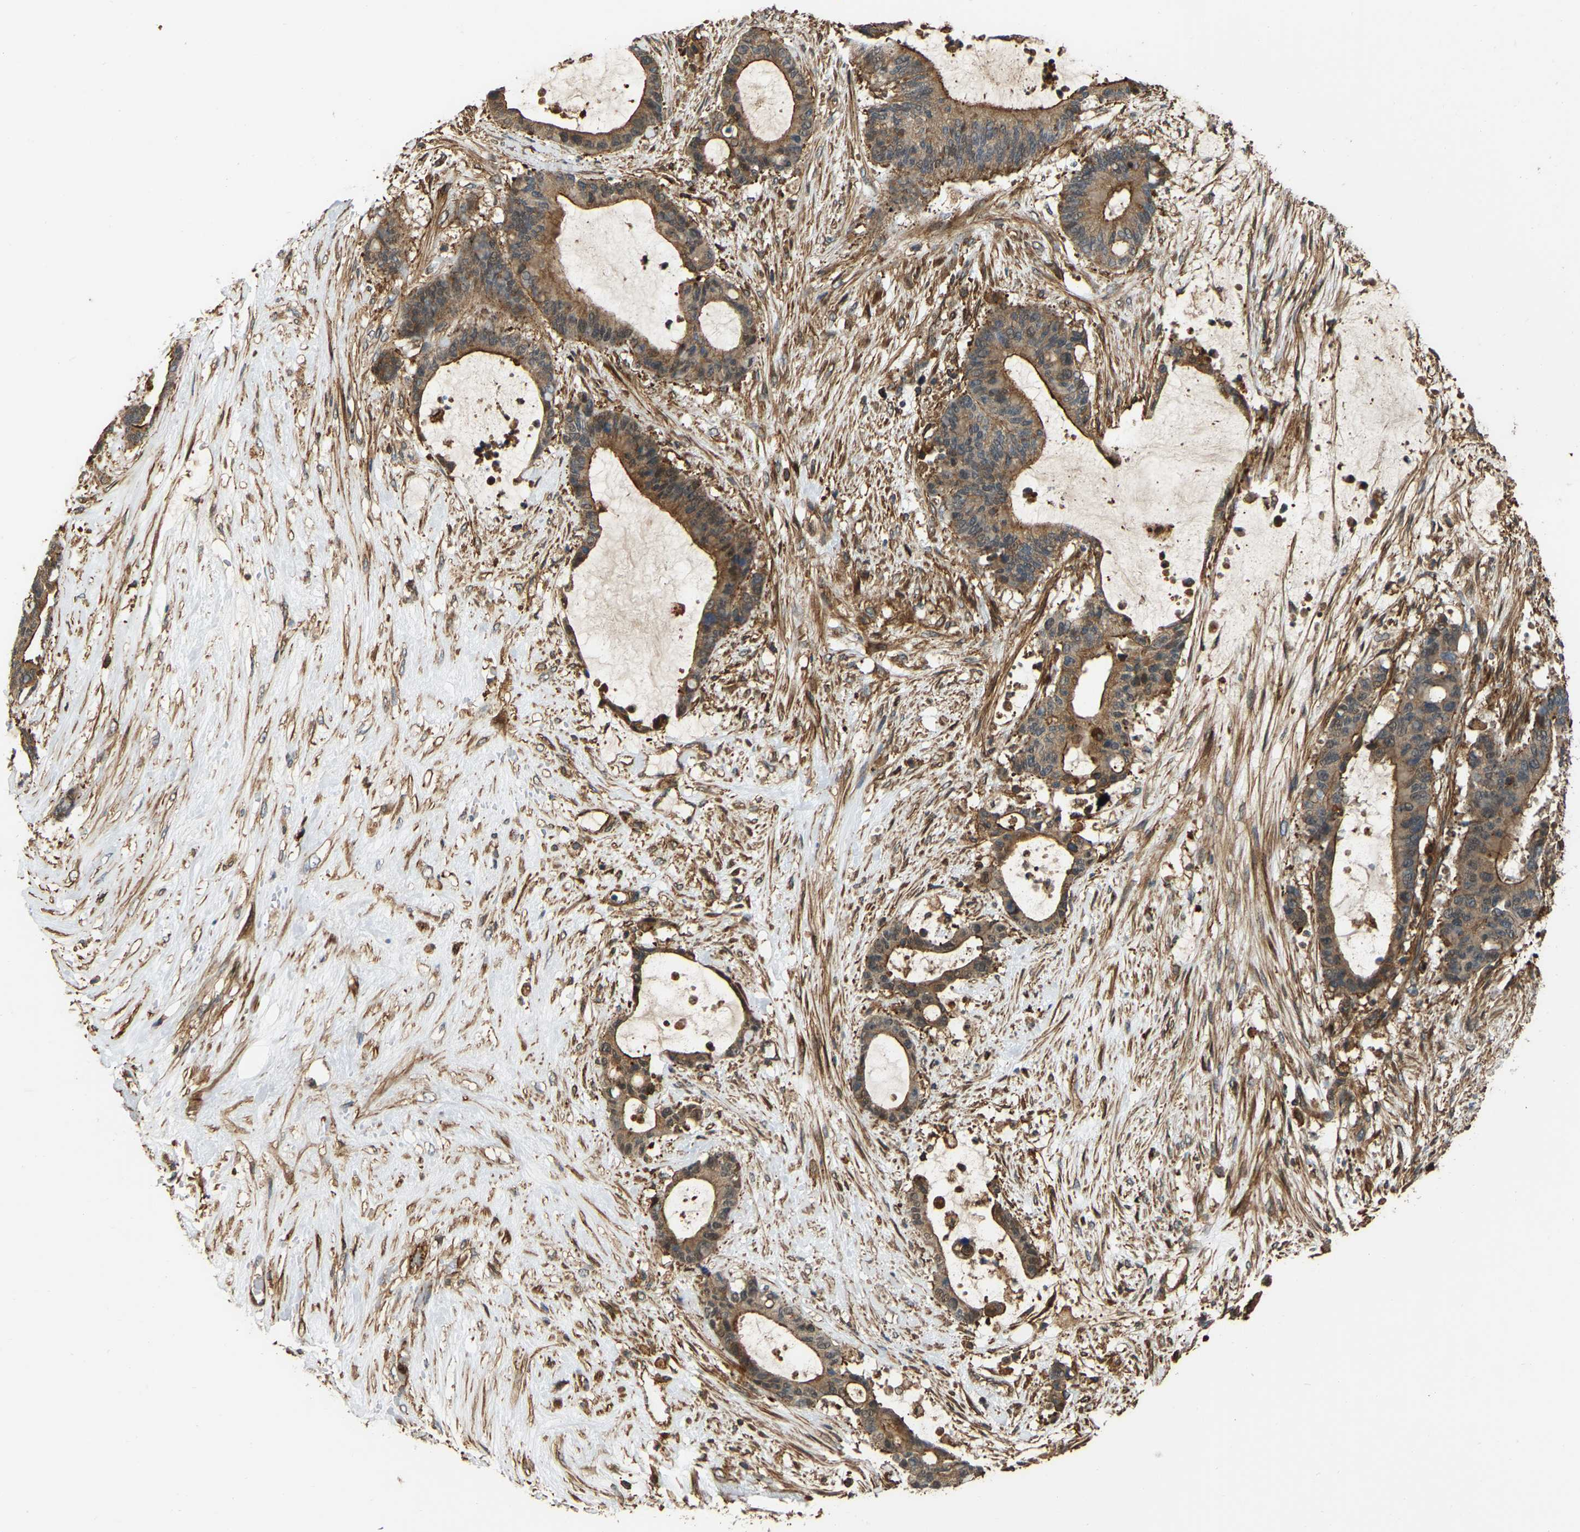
{"staining": {"intensity": "moderate", "quantity": ">75%", "location": "cytoplasmic/membranous"}, "tissue": "liver cancer", "cell_type": "Tumor cells", "image_type": "cancer", "snomed": [{"axis": "morphology", "description": "Cholangiocarcinoma"}, {"axis": "topography", "description": "Liver"}], "caption": "The immunohistochemical stain highlights moderate cytoplasmic/membranous staining in tumor cells of liver cancer (cholangiocarcinoma) tissue.", "gene": "SAMD9L", "patient": {"sex": "female", "age": 73}}